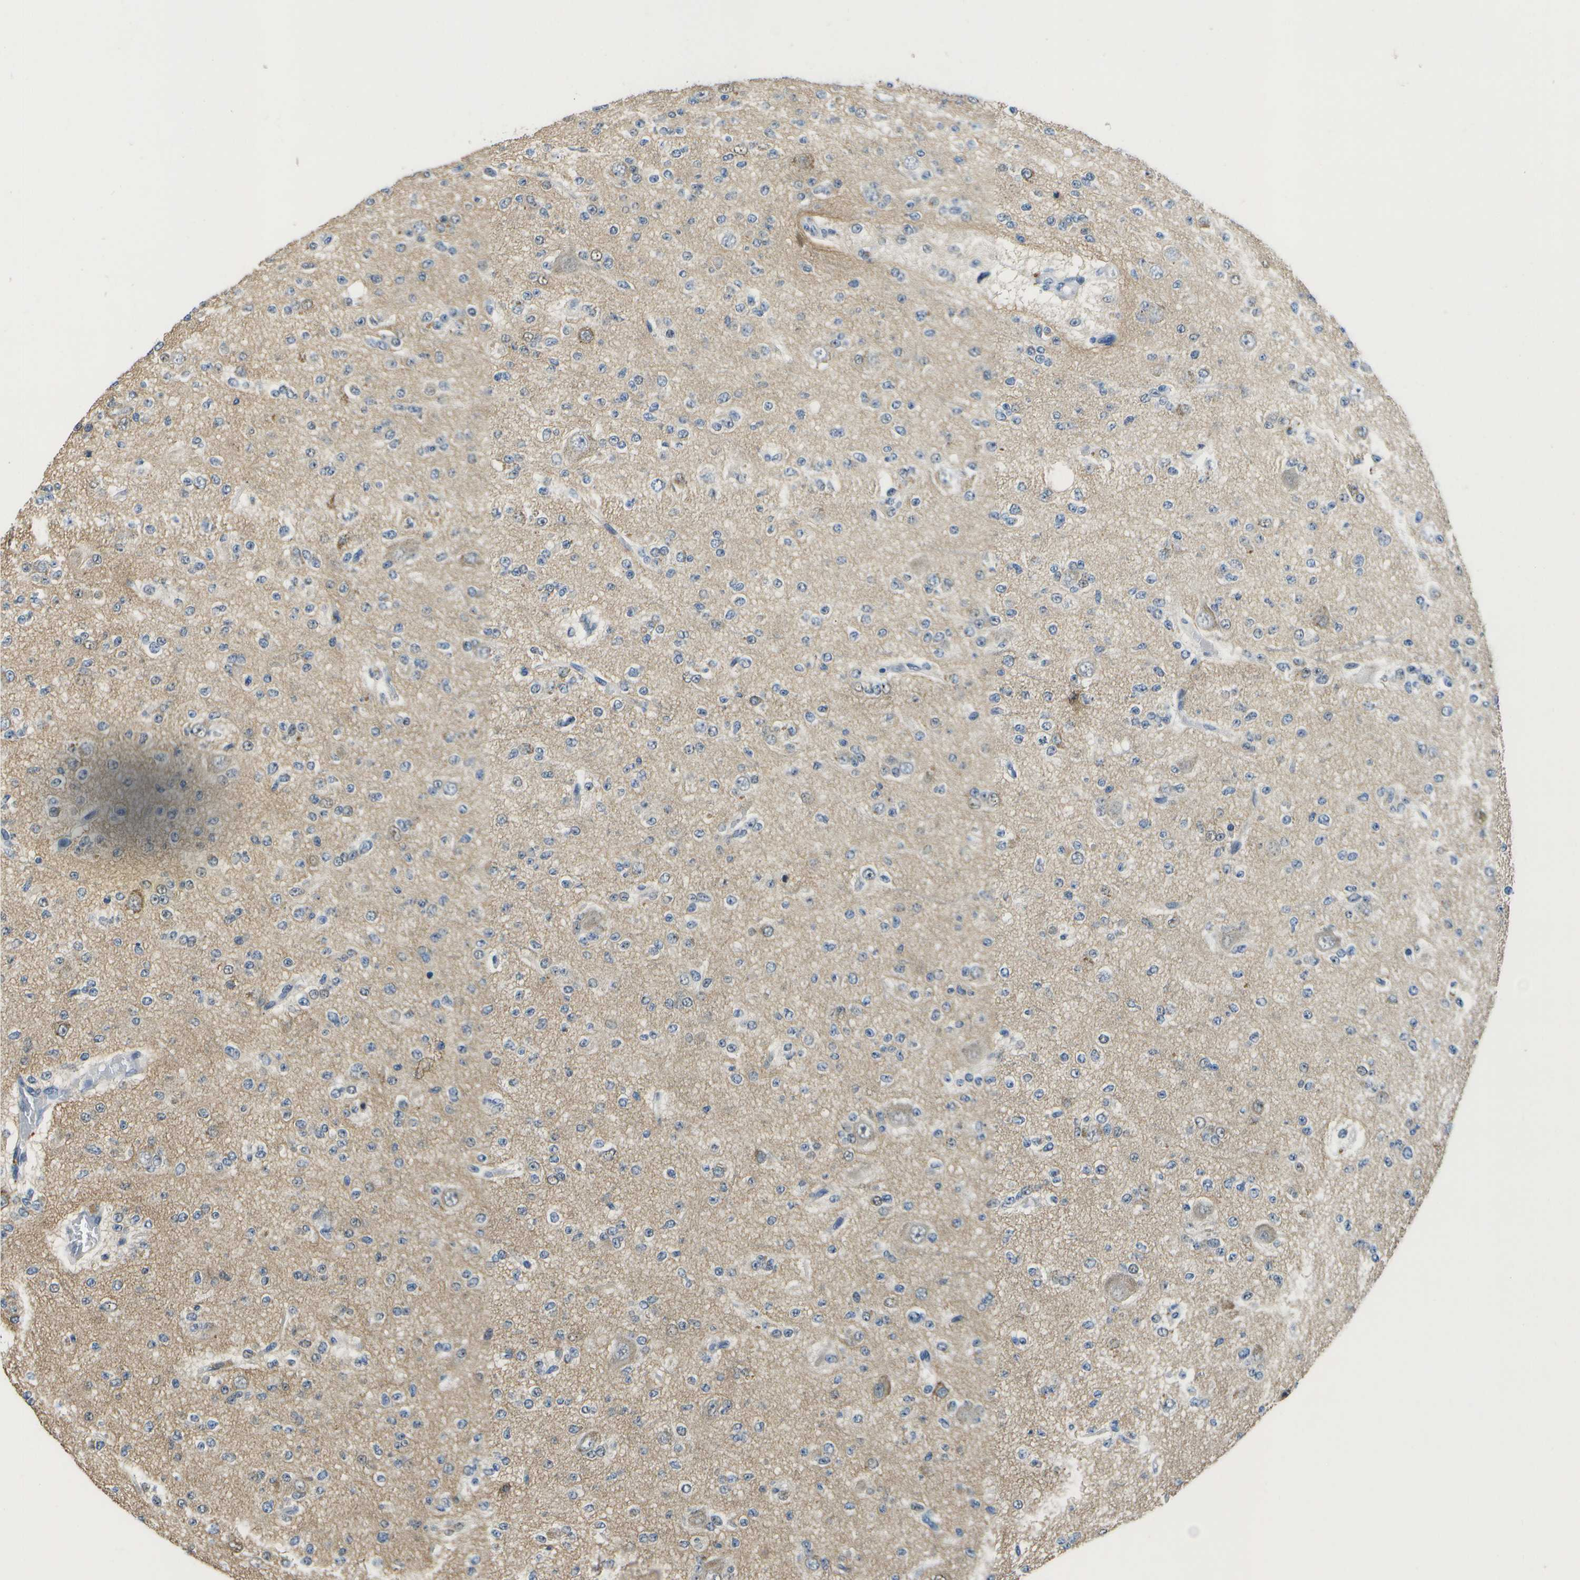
{"staining": {"intensity": "negative", "quantity": "none", "location": "none"}, "tissue": "glioma", "cell_type": "Tumor cells", "image_type": "cancer", "snomed": [{"axis": "morphology", "description": "Glioma, malignant, Low grade"}, {"axis": "topography", "description": "Brain"}], "caption": "High power microscopy photomicrograph of an immunohistochemistry image of low-grade glioma (malignant), revealing no significant positivity in tumor cells.", "gene": "DSE", "patient": {"sex": "male", "age": 38}}